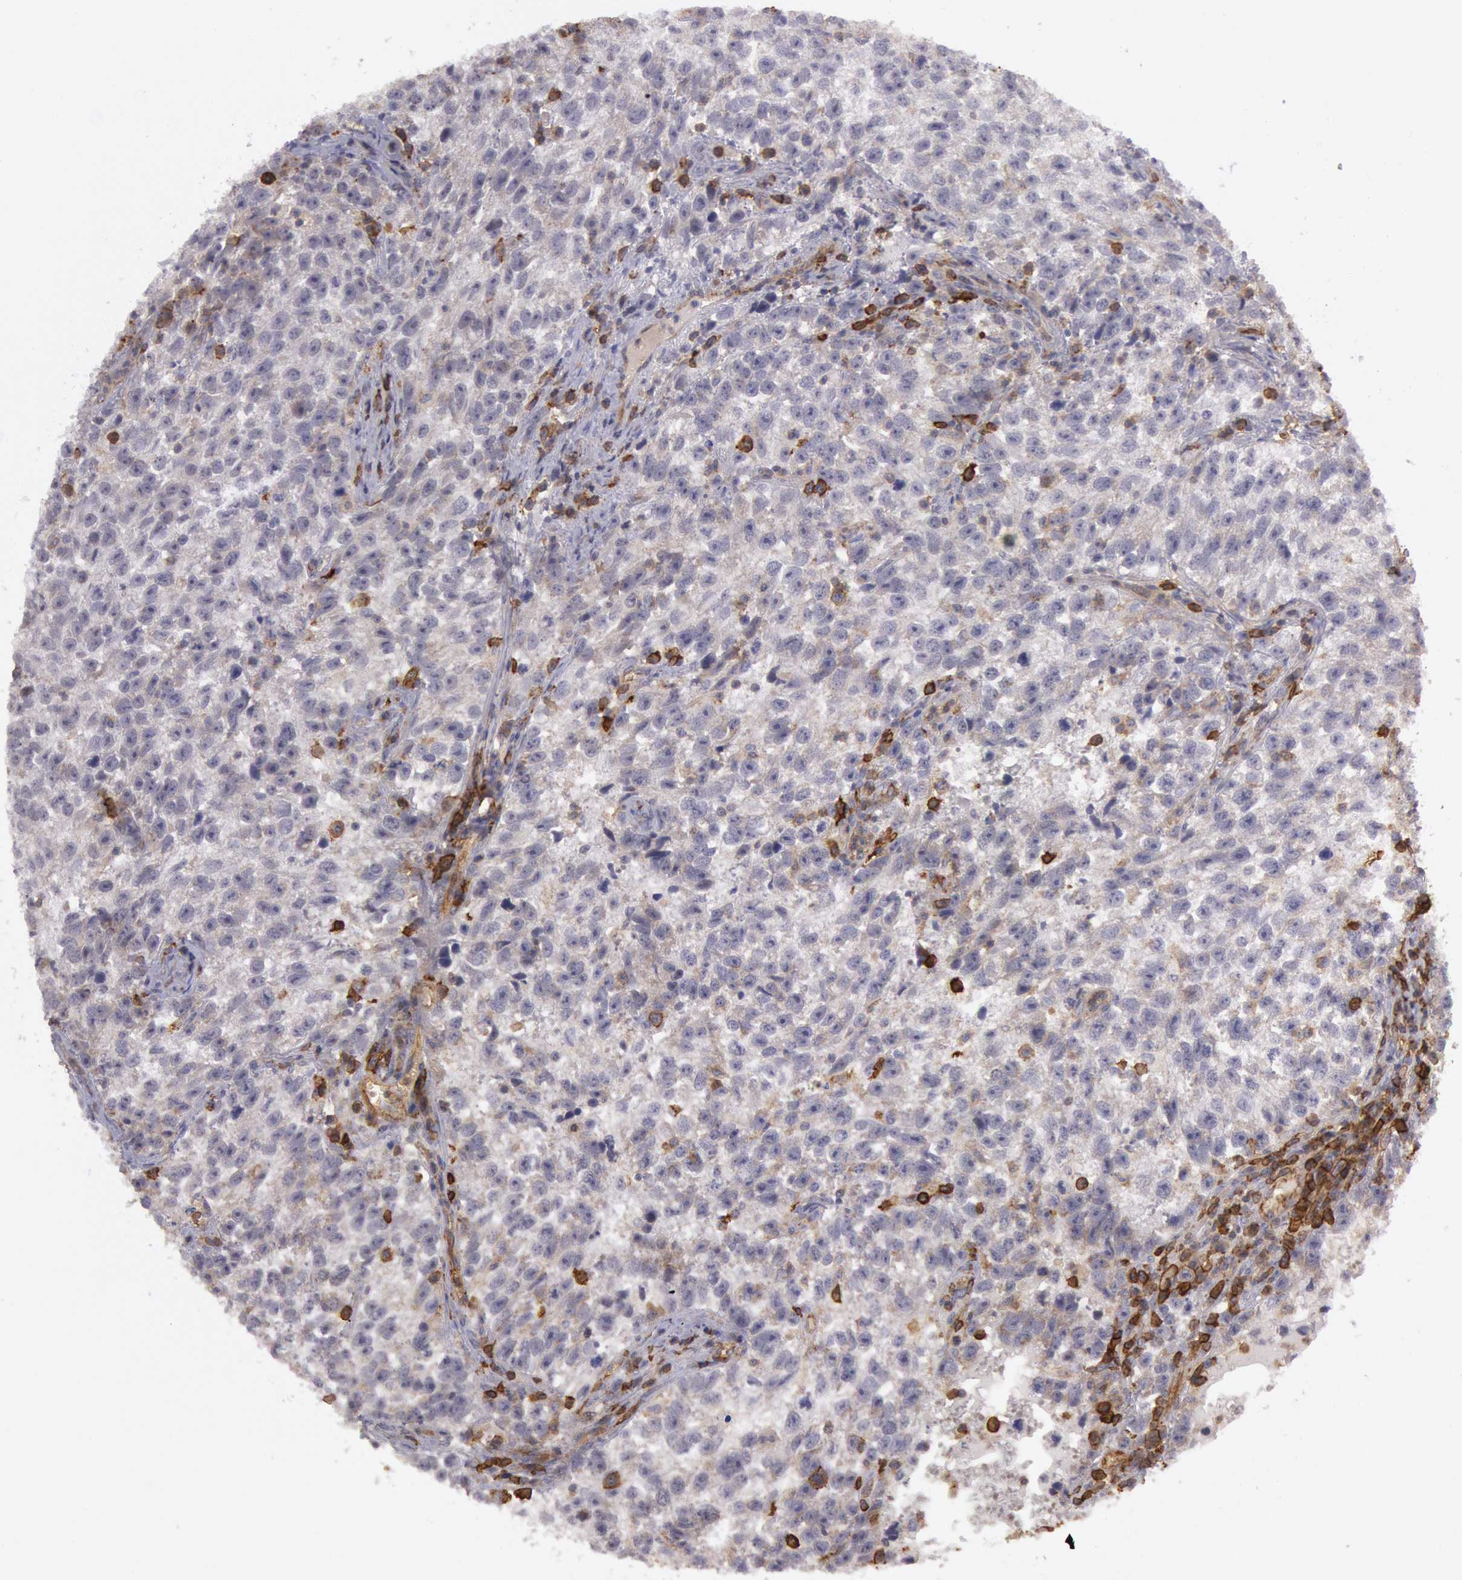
{"staining": {"intensity": "moderate", "quantity": "25%-75%", "location": "cytoplasmic/membranous"}, "tissue": "testis cancer", "cell_type": "Tumor cells", "image_type": "cancer", "snomed": [{"axis": "morphology", "description": "Seminoma, NOS"}, {"axis": "topography", "description": "Testis"}], "caption": "Testis cancer (seminoma) tissue exhibits moderate cytoplasmic/membranous positivity in approximately 25%-75% of tumor cells", "gene": "TRIB2", "patient": {"sex": "male", "age": 38}}